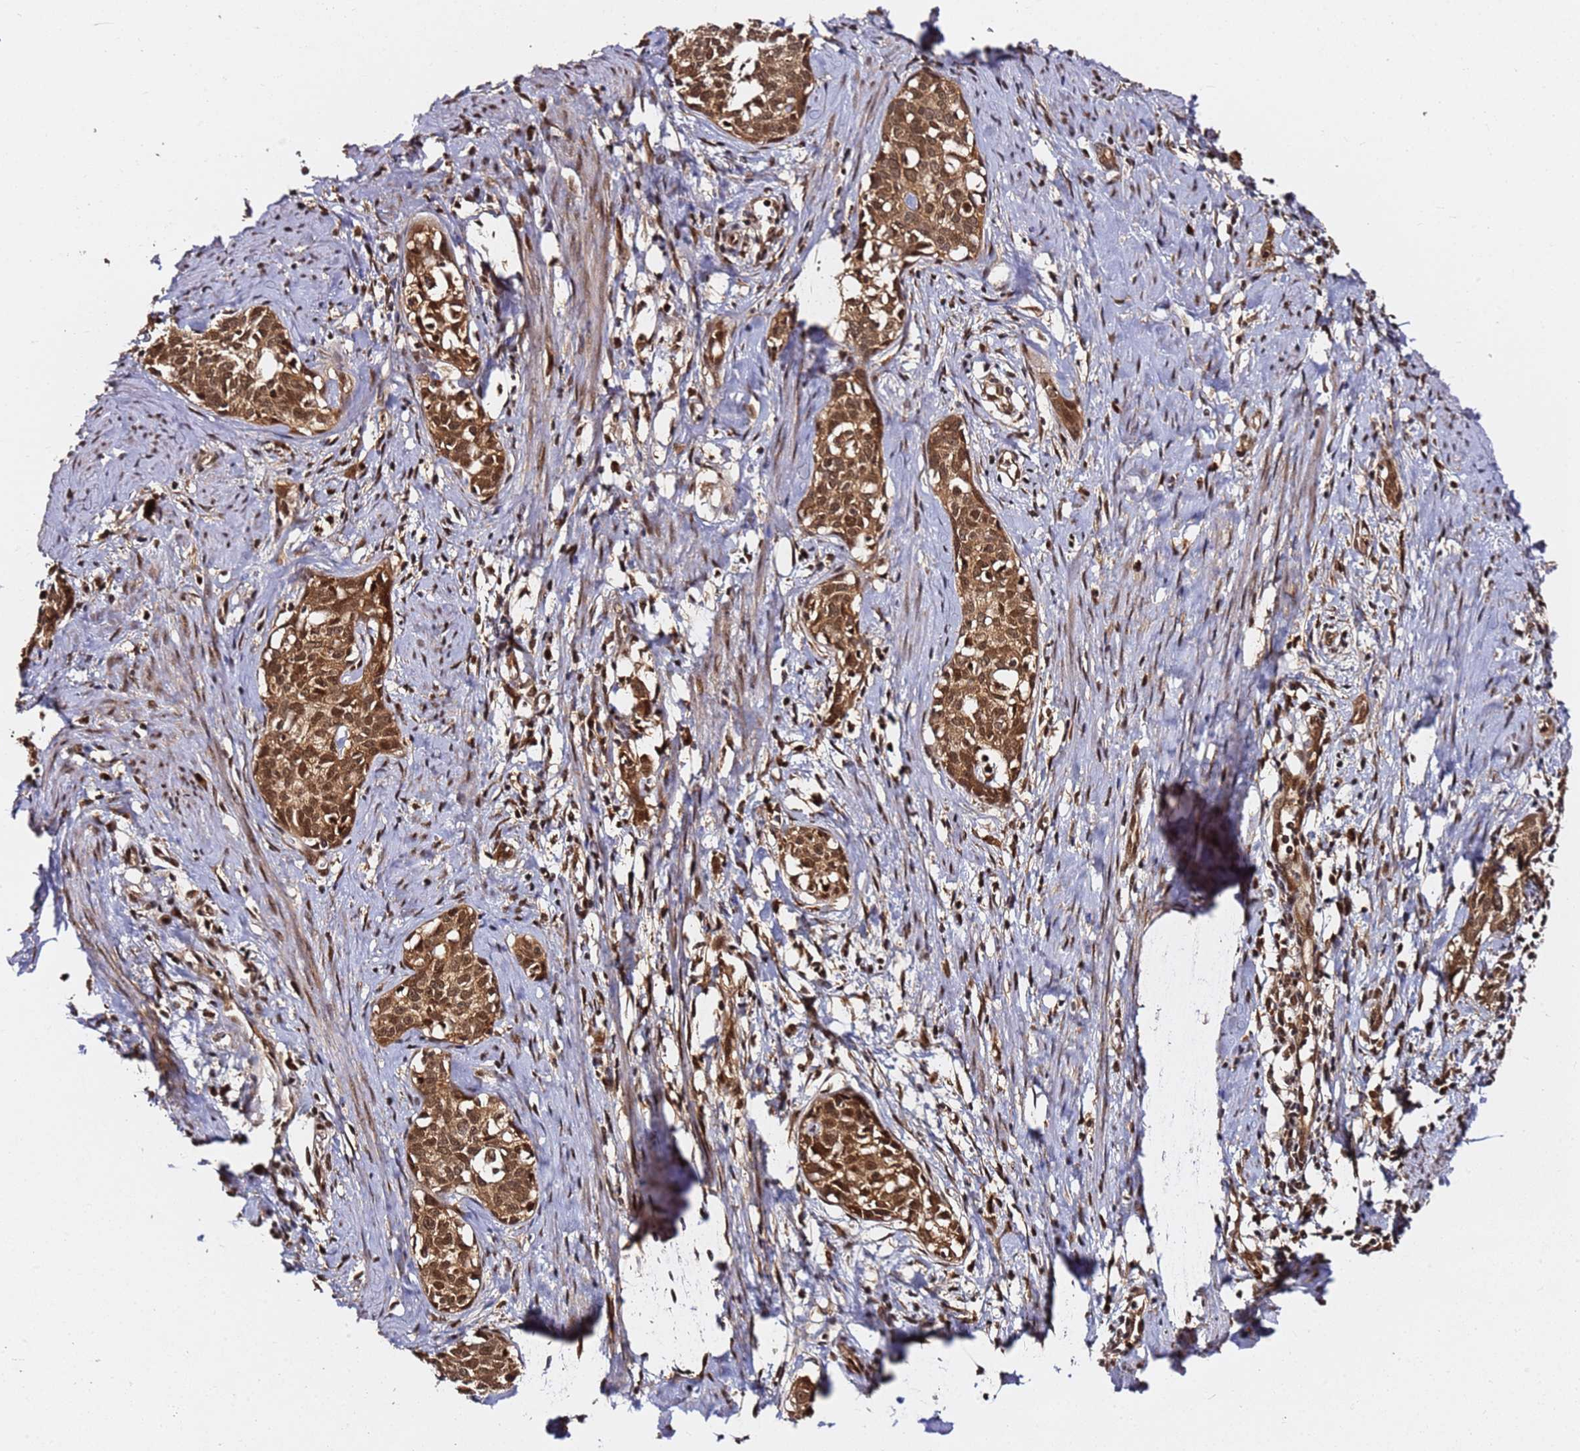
{"staining": {"intensity": "moderate", "quantity": ">75%", "location": "cytoplasmic/membranous,nuclear"}, "tissue": "cervical cancer", "cell_type": "Tumor cells", "image_type": "cancer", "snomed": [{"axis": "morphology", "description": "Squamous cell carcinoma, NOS"}, {"axis": "topography", "description": "Cervix"}], "caption": "Moderate cytoplasmic/membranous and nuclear protein staining is seen in about >75% of tumor cells in squamous cell carcinoma (cervical).", "gene": "RGS18", "patient": {"sex": "female", "age": 52}}